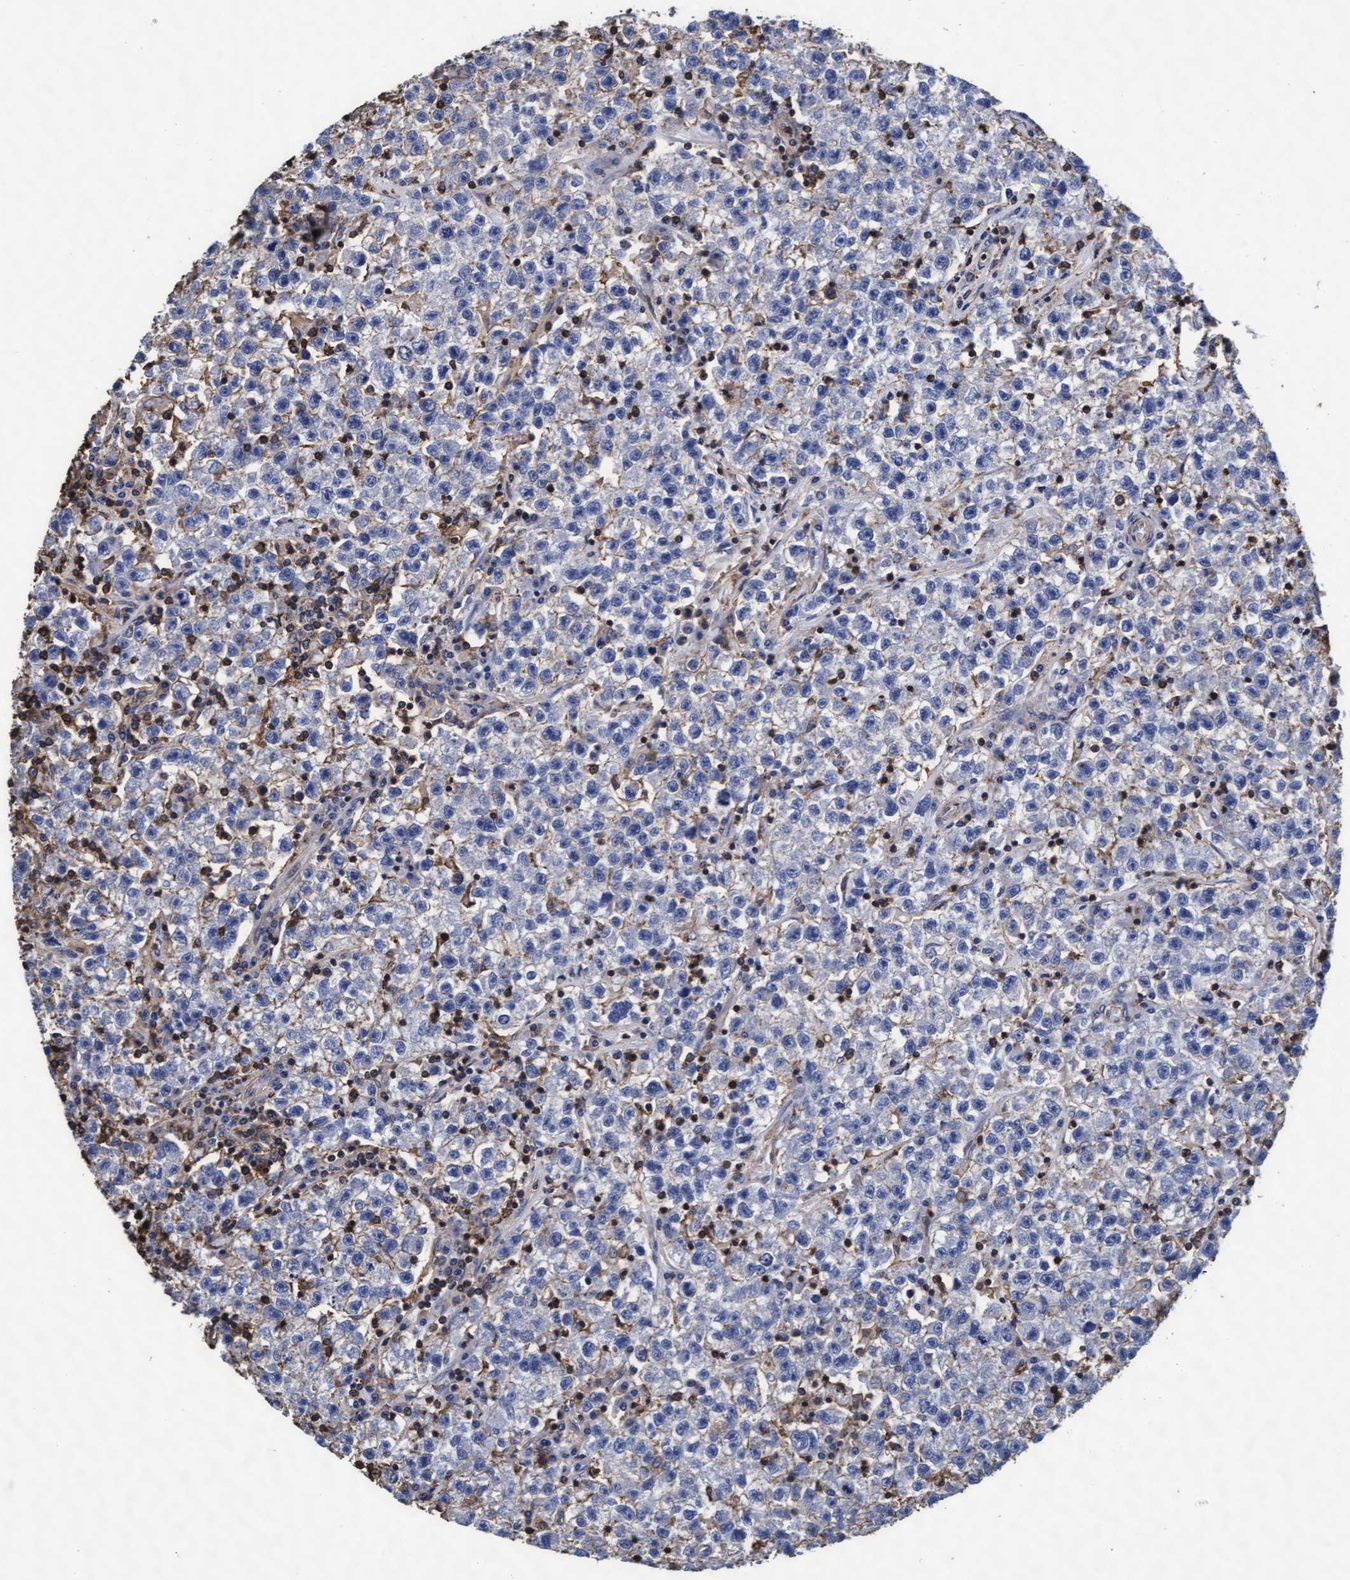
{"staining": {"intensity": "weak", "quantity": "<25%", "location": "cytoplasmic/membranous"}, "tissue": "testis cancer", "cell_type": "Tumor cells", "image_type": "cancer", "snomed": [{"axis": "morphology", "description": "Seminoma, NOS"}, {"axis": "topography", "description": "Testis"}], "caption": "This is a photomicrograph of IHC staining of testis cancer (seminoma), which shows no staining in tumor cells.", "gene": "GRHPR", "patient": {"sex": "male", "age": 22}}